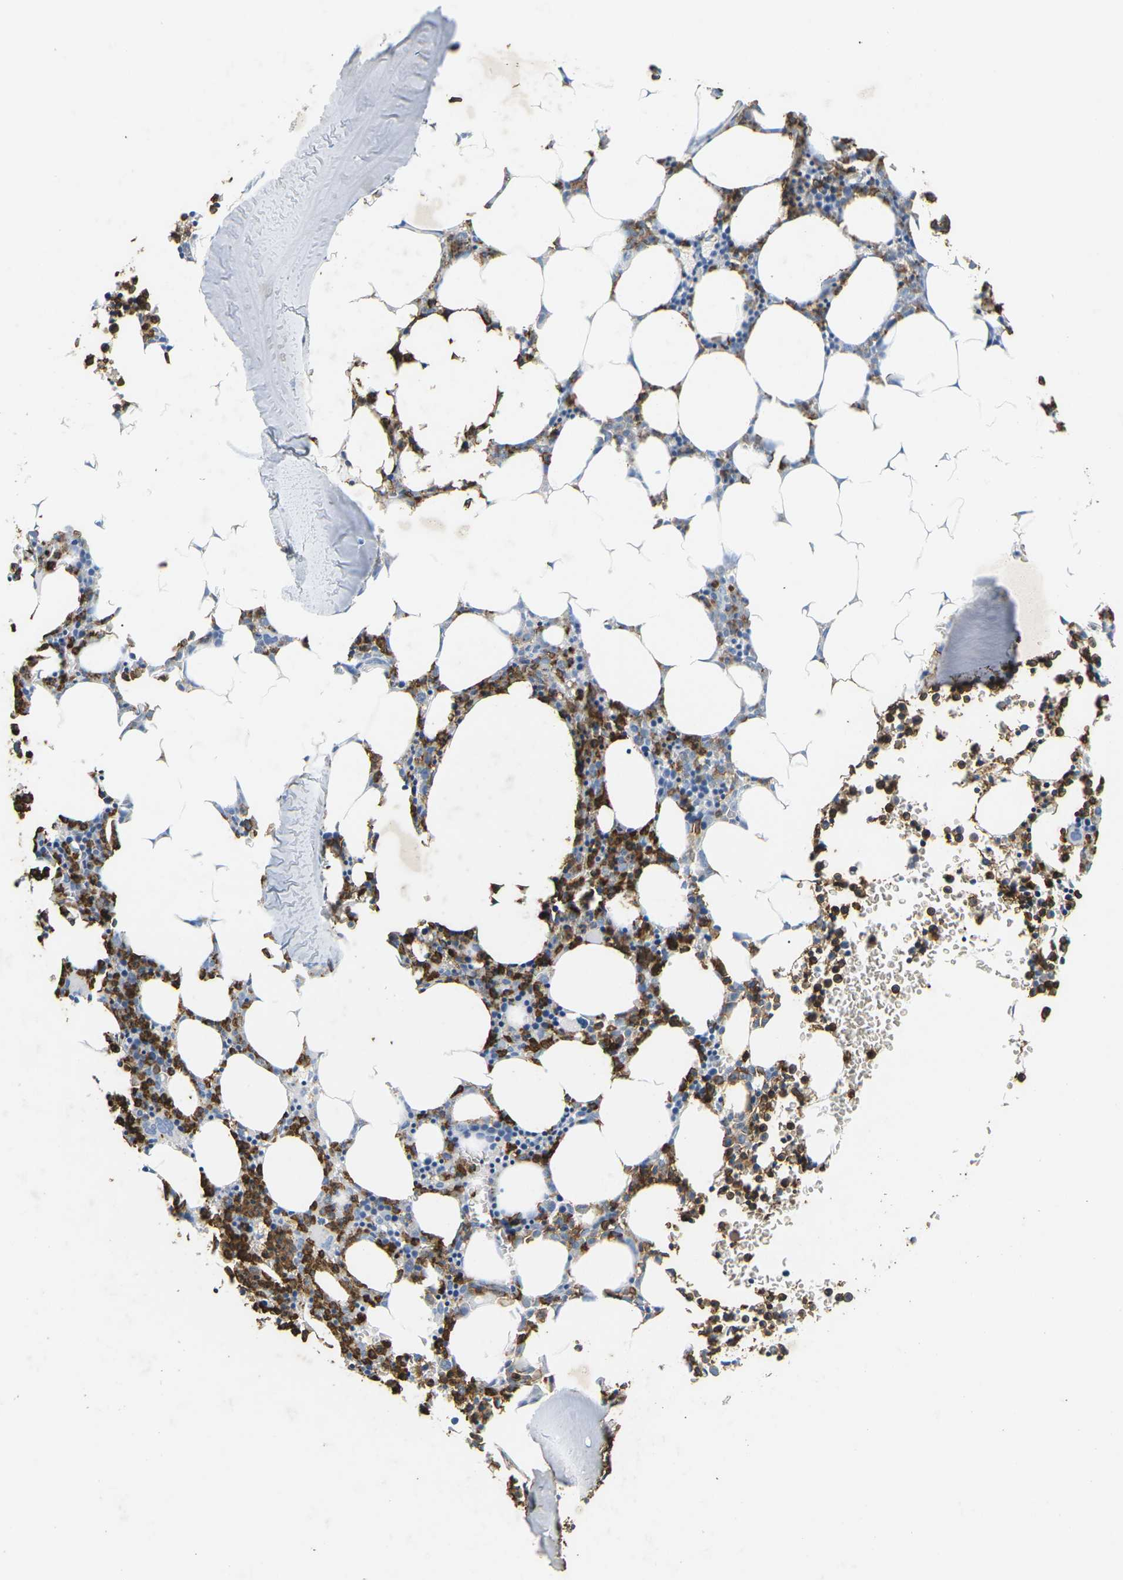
{"staining": {"intensity": "strong", "quantity": "25%-75%", "location": "cytoplasmic/membranous"}, "tissue": "bone marrow", "cell_type": "Hematopoietic cells", "image_type": "normal", "snomed": [{"axis": "morphology", "description": "Normal tissue, NOS"}, {"axis": "morphology", "description": "Inflammation, NOS"}, {"axis": "topography", "description": "Bone marrow"}], "caption": "This is an image of immunohistochemistry staining of normal bone marrow, which shows strong positivity in the cytoplasmic/membranous of hematopoietic cells.", "gene": "ADM", "patient": {"sex": "female", "age": 61}}